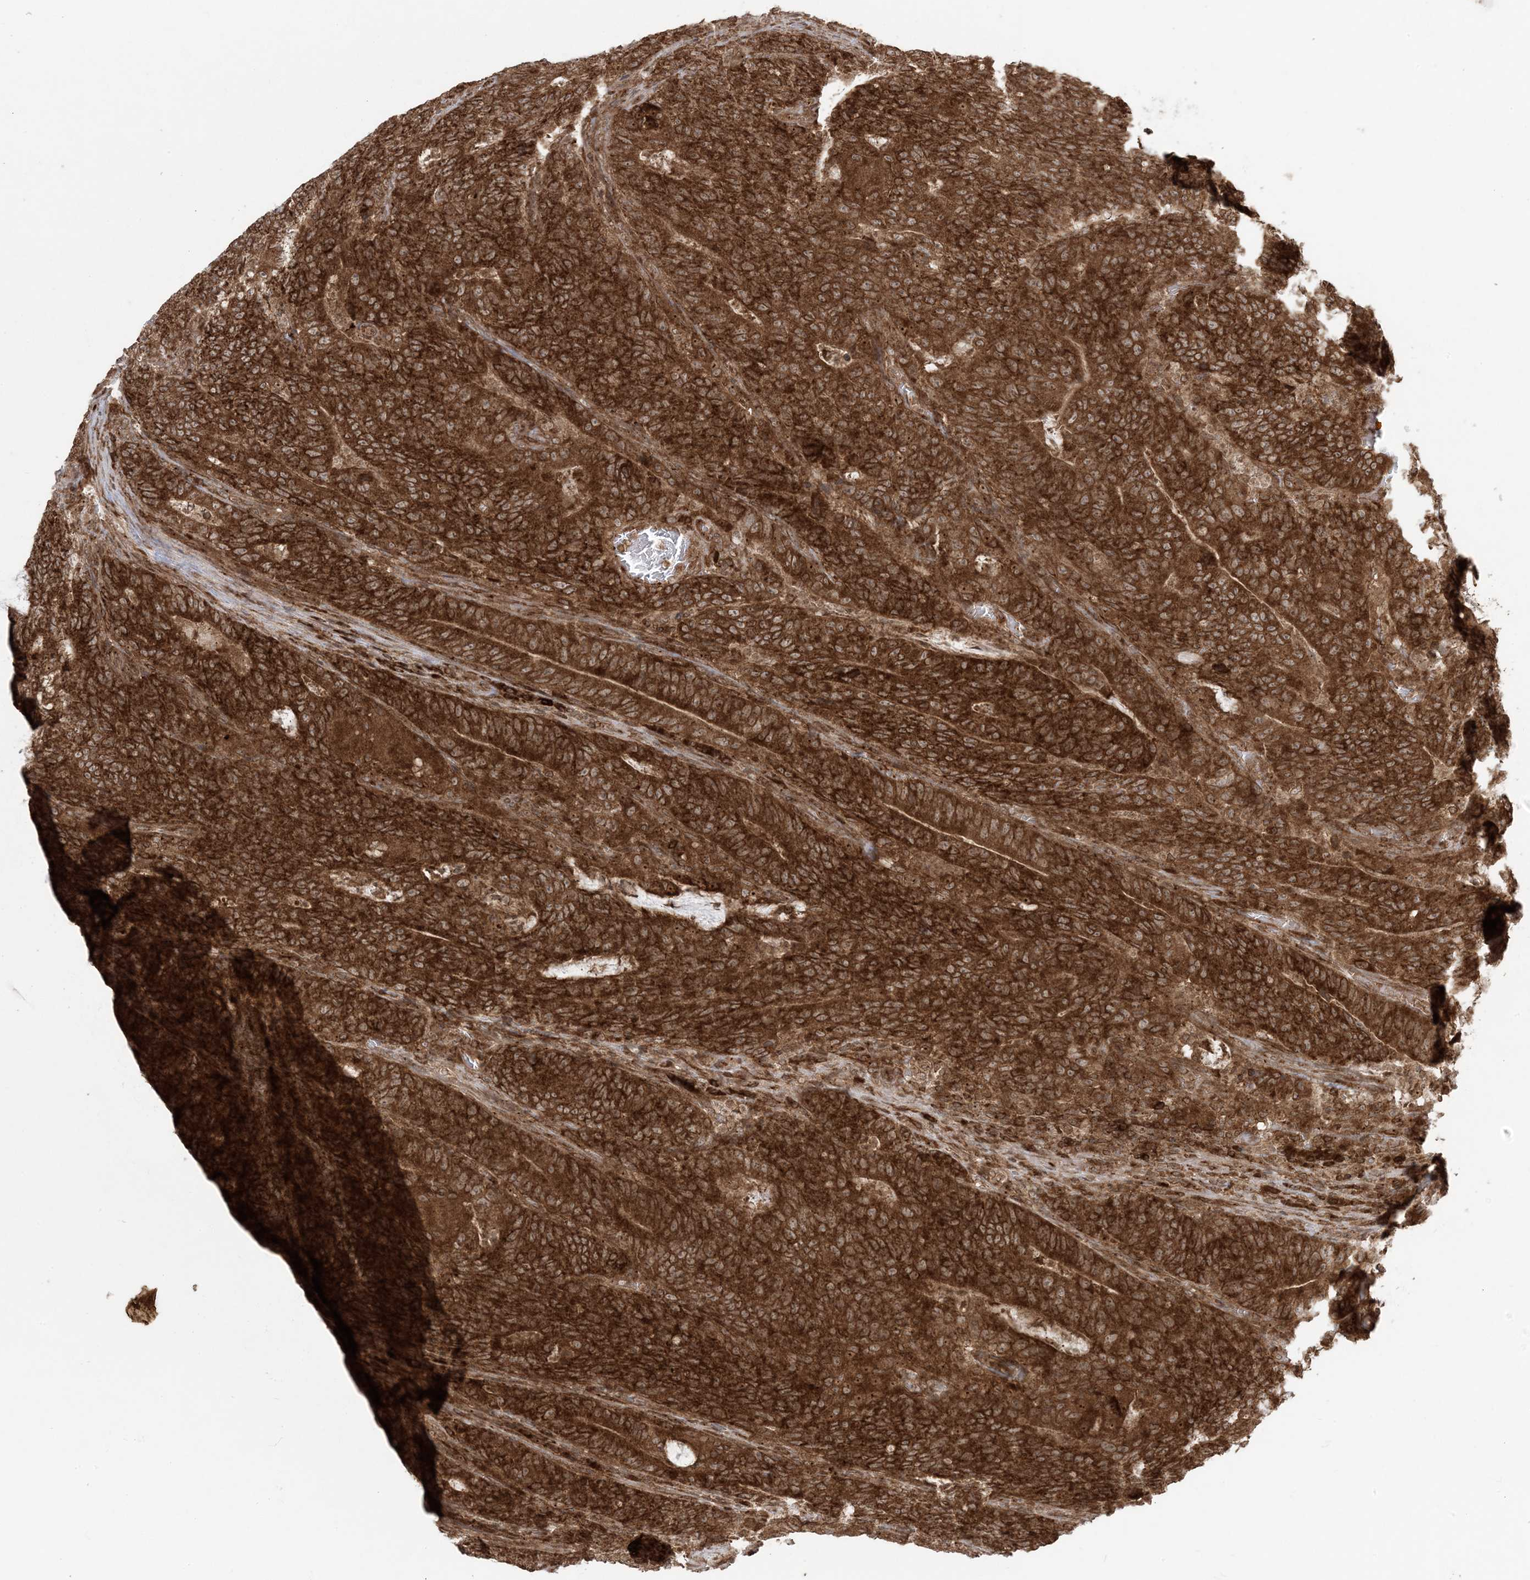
{"staining": {"intensity": "strong", "quantity": ">75%", "location": "cytoplasmic/membranous"}, "tissue": "colorectal cancer", "cell_type": "Tumor cells", "image_type": "cancer", "snomed": [{"axis": "morphology", "description": "Normal tissue, NOS"}, {"axis": "morphology", "description": "Adenocarcinoma, NOS"}, {"axis": "topography", "description": "Colon"}], "caption": "IHC photomicrograph of human colorectal adenocarcinoma stained for a protein (brown), which shows high levels of strong cytoplasmic/membranous positivity in about >75% of tumor cells.", "gene": "DDX19B", "patient": {"sex": "female", "age": 75}}